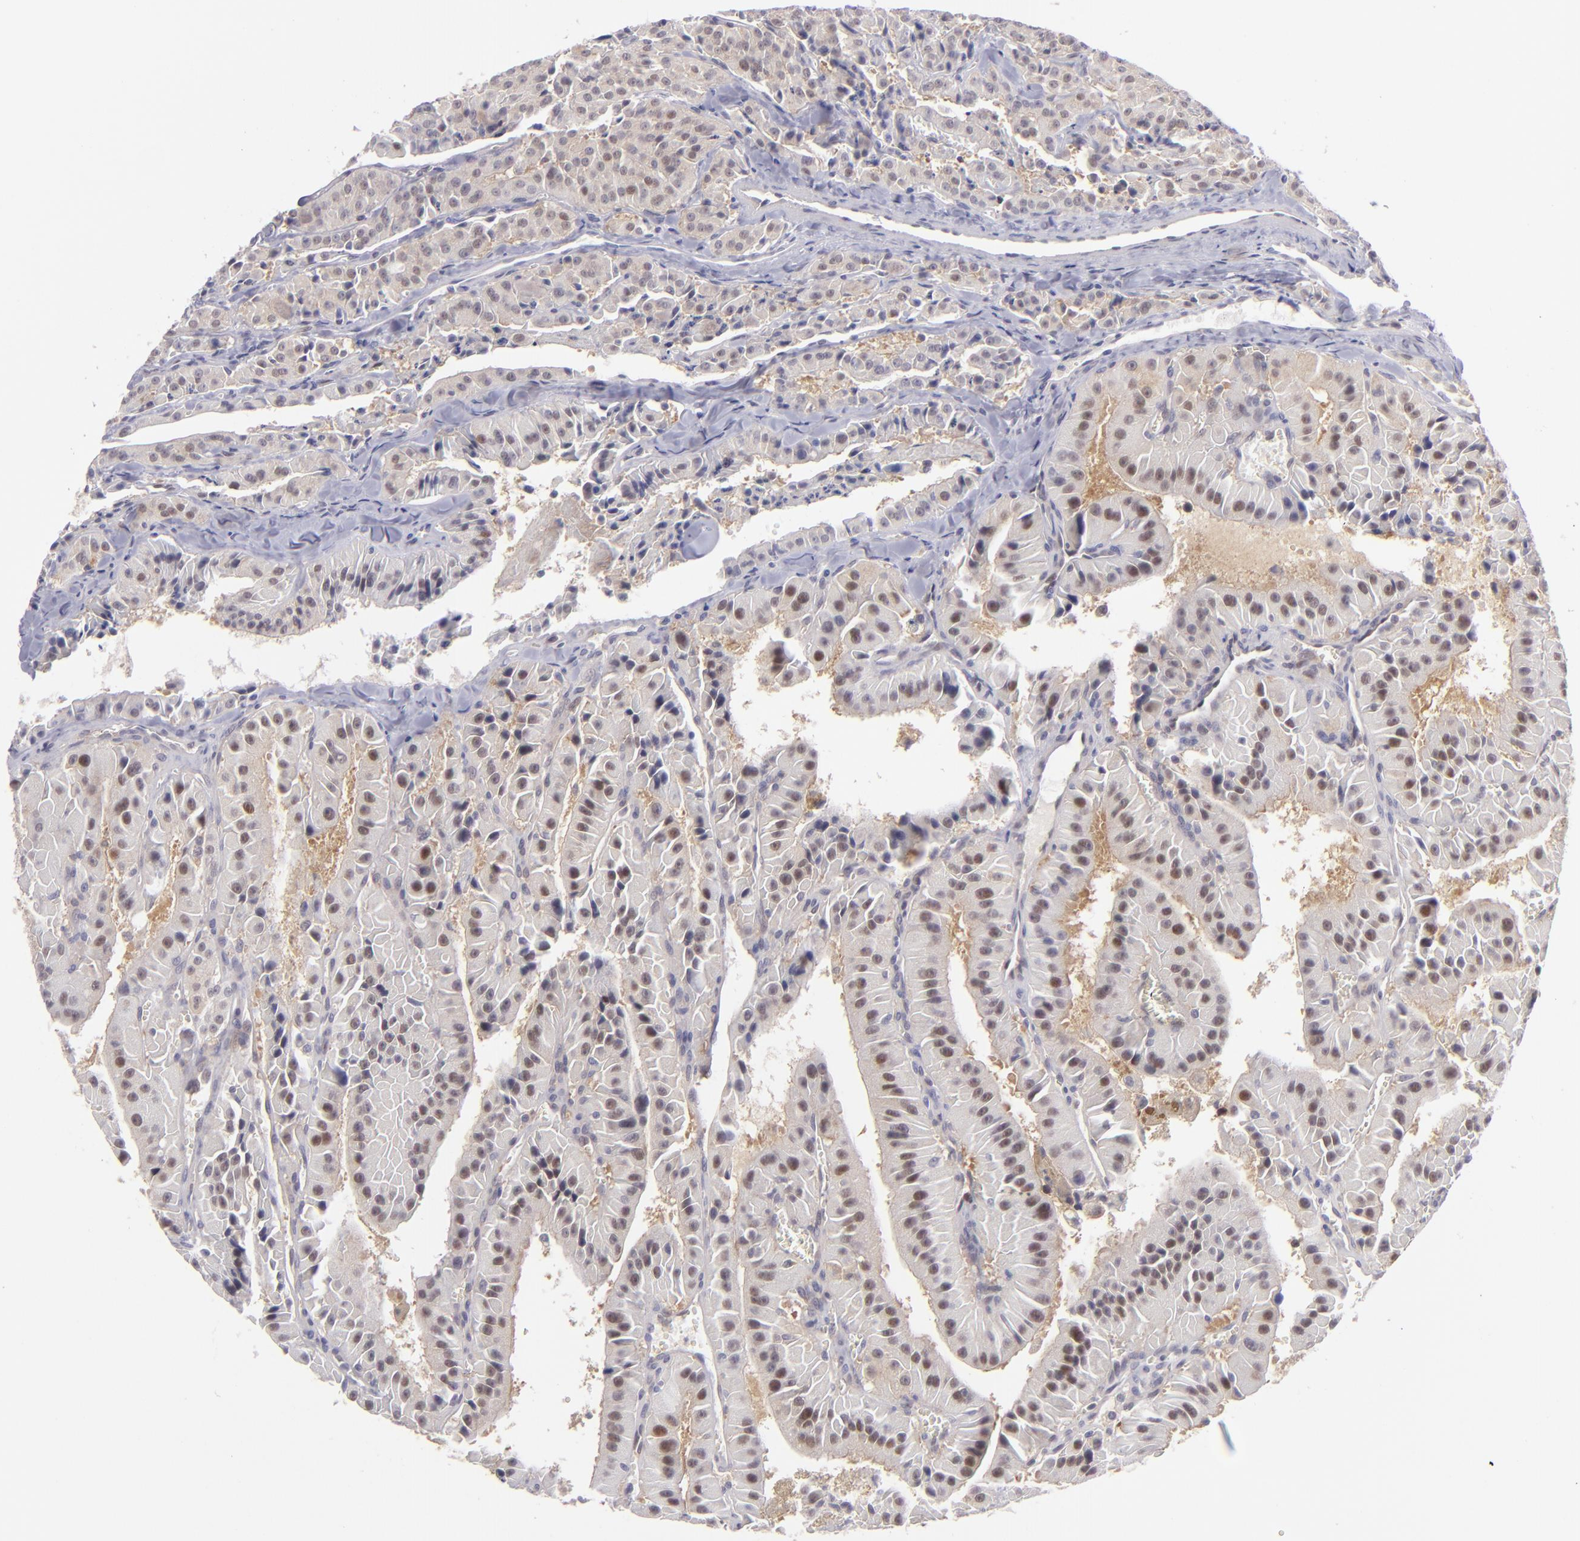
{"staining": {"intensity": "weak", "quantity": "25%-75%", "location": "cytoplasmic/membranous,nuclear"}, "tissue": "thyroid cancer", "cell_type": "Tumor cells", "image_type": "cancer", "snomed": [{"axis": "morphology", "description": "Carcinoma, NOS"}, {"axis": "topography", "description": "Thyroid gland"}], "caption": "Protein staining of carcinoma (thyroid) tissue reveals weak cytoplasmic/membranous and nuclear staining in about 25%-75% of tumor cells.", "gene": "PTPN13", "patient": {"sex": "male", "age": 76}}